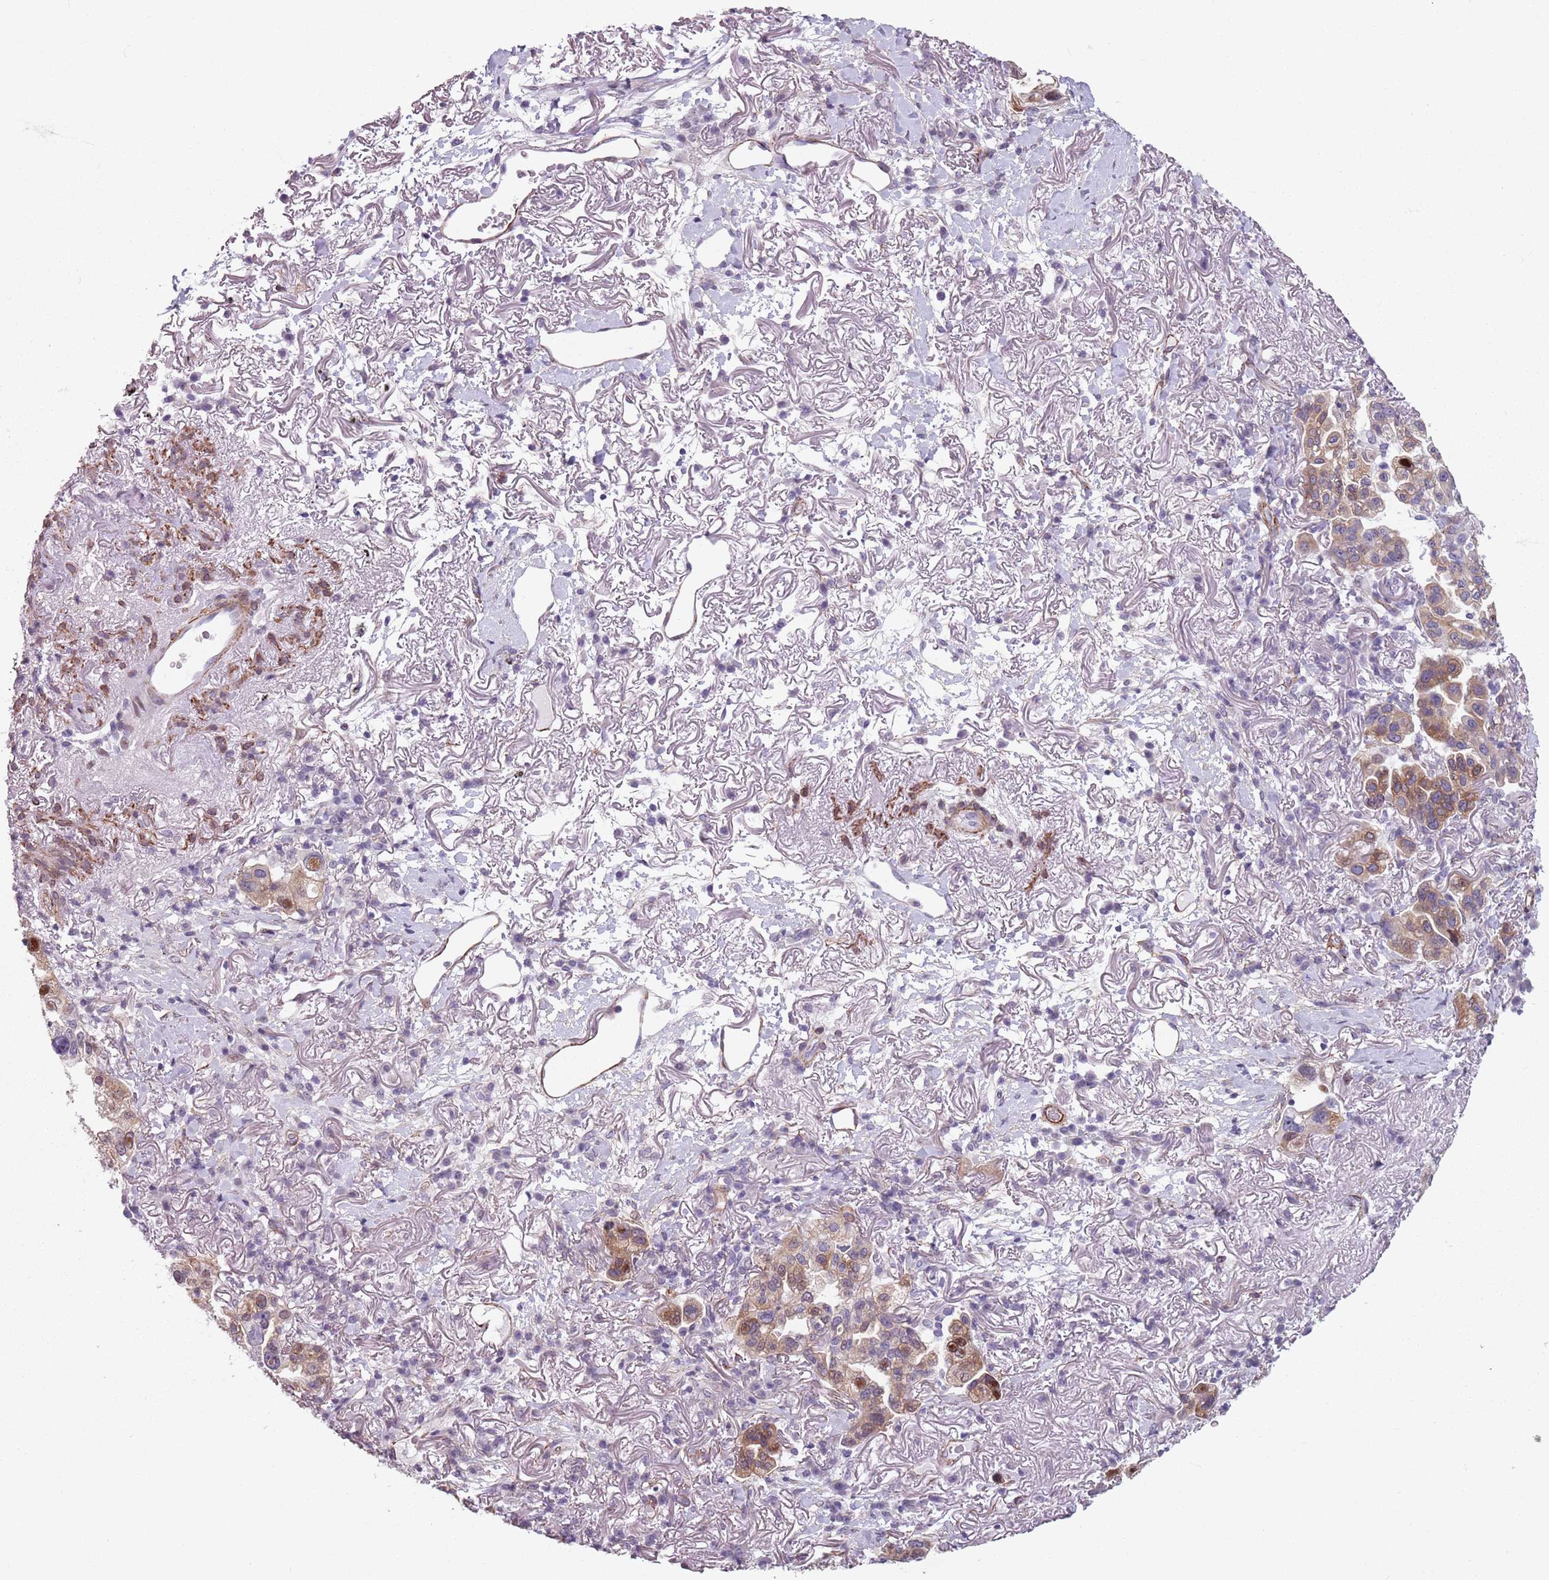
{"staining": {"intensity": "moderate", "quantity": "25%-75%", "location": "cytoplasmic/membranous"}, "tissue": "lung cancer", "cell_type": "Tumor cells", "image_type": "cancer", "snomed": [{"axis": "morphology", "description": "Adenocarcinoma, NOS"}, {"axis": "topography", "description": "Lung"}], "caption": "An immunohistochemistry micrograph of tumor tissue is shown. Protein staining in brown shows moderate cytoplasmic/membranous positivity in adenocarcinoma (lung) within tumor cells.", "gene": "TMC4", "patient": {"sex": "female", "age": 69}}